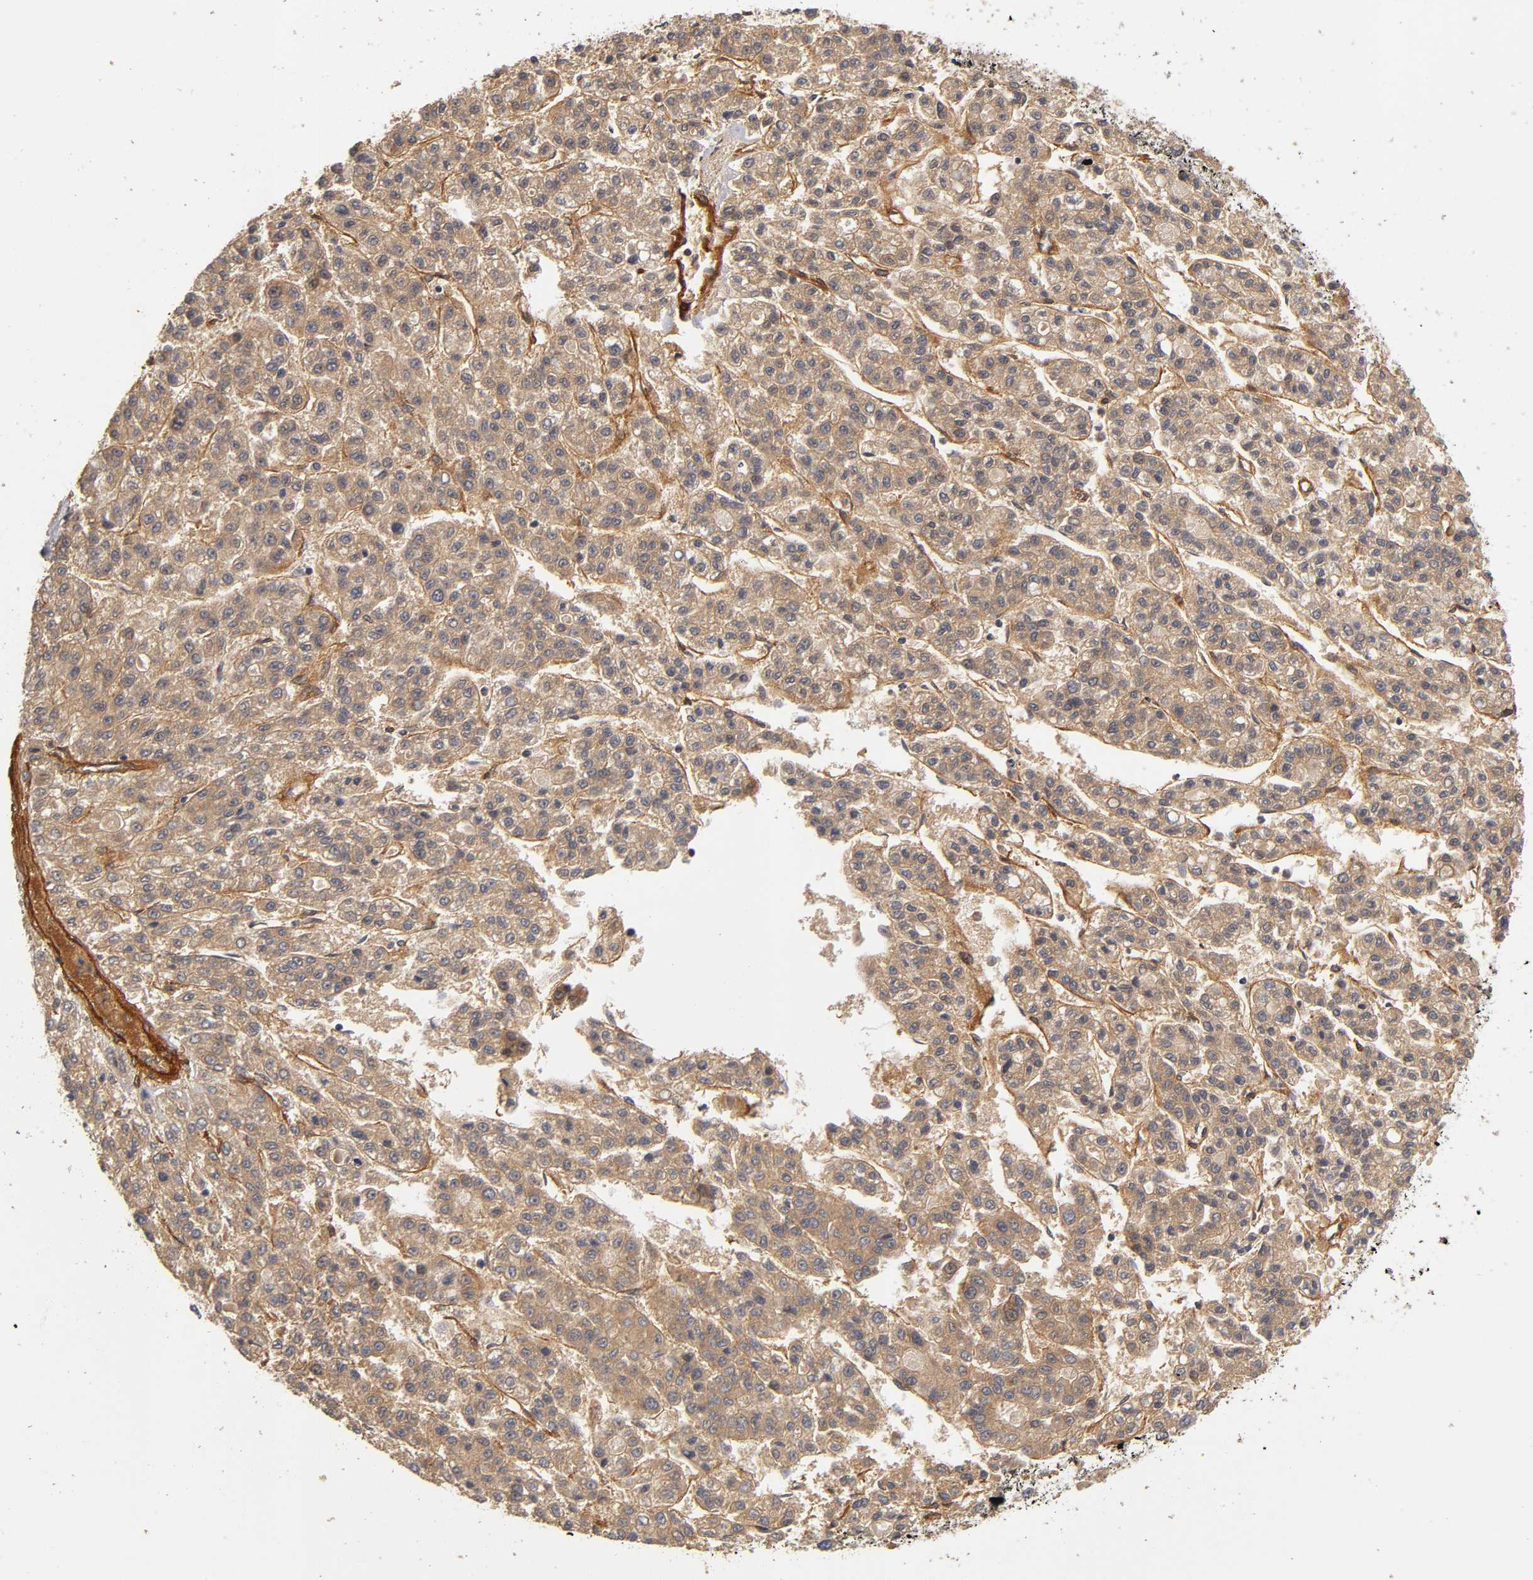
{"staining": {"intensity": "moderate", "quantity": "25%-75%", "location": "cytoplasmic/membranous"}, "tissue": "liver cancer", "cell_type": "Tumor cells", "image_type": "cancer", "snomed": [{"axis": "morphology", "description": "Carcinoma, Hepatocellular, NOS"}, {"axis": "topography", "description": "Liver"}], "caption": "Protein expression by immunohistochemistry reveals moderate cytoplasmic/membranous positivity in about 25%-75% of tumor cells in liver cancer.", "gene": "LAMB1", "patient": {"sex": "male", "age": 70}}